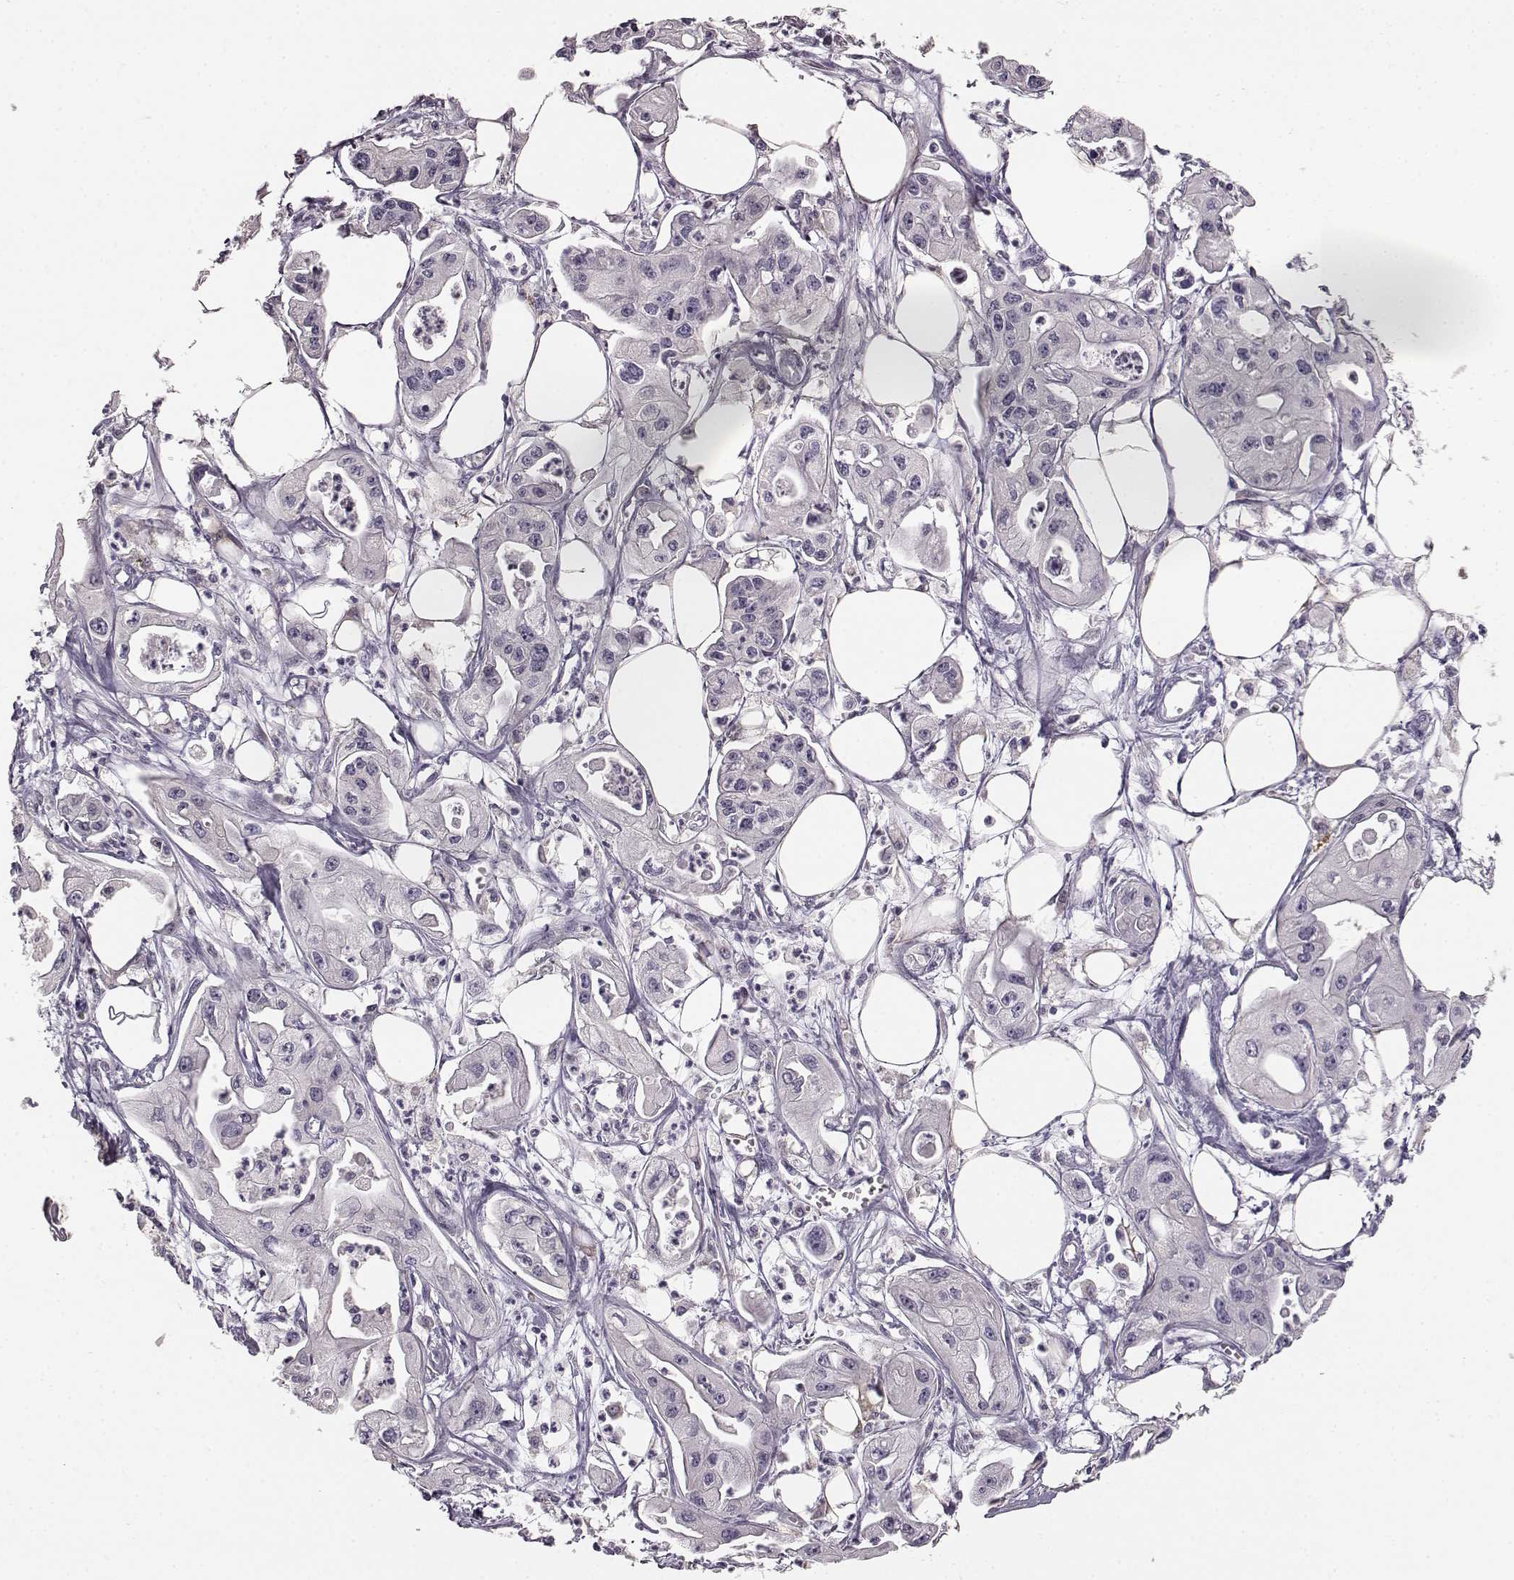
{"staining": {"intensity": "negative", "quantity": "none", "location": "none"}, "tissue": "pancreatic cancer", "cell_type": "Tumor cells", "image_type": "cancer", "snomed": [{"axis": "morphology", "description": "Adenocarcinoma, NOS"}, {"axis": "topography", "description": "Pancreas"}], "caption": "Tumor cells show no significant protein expression in pancreatic adenocarcinoma. (DAB (3,3'-diaminobenzidine) immunohistochemistry with hematoxylin counter stain).", "gene": "GPR50", "patient": {"sex": "male", "age": 70}}